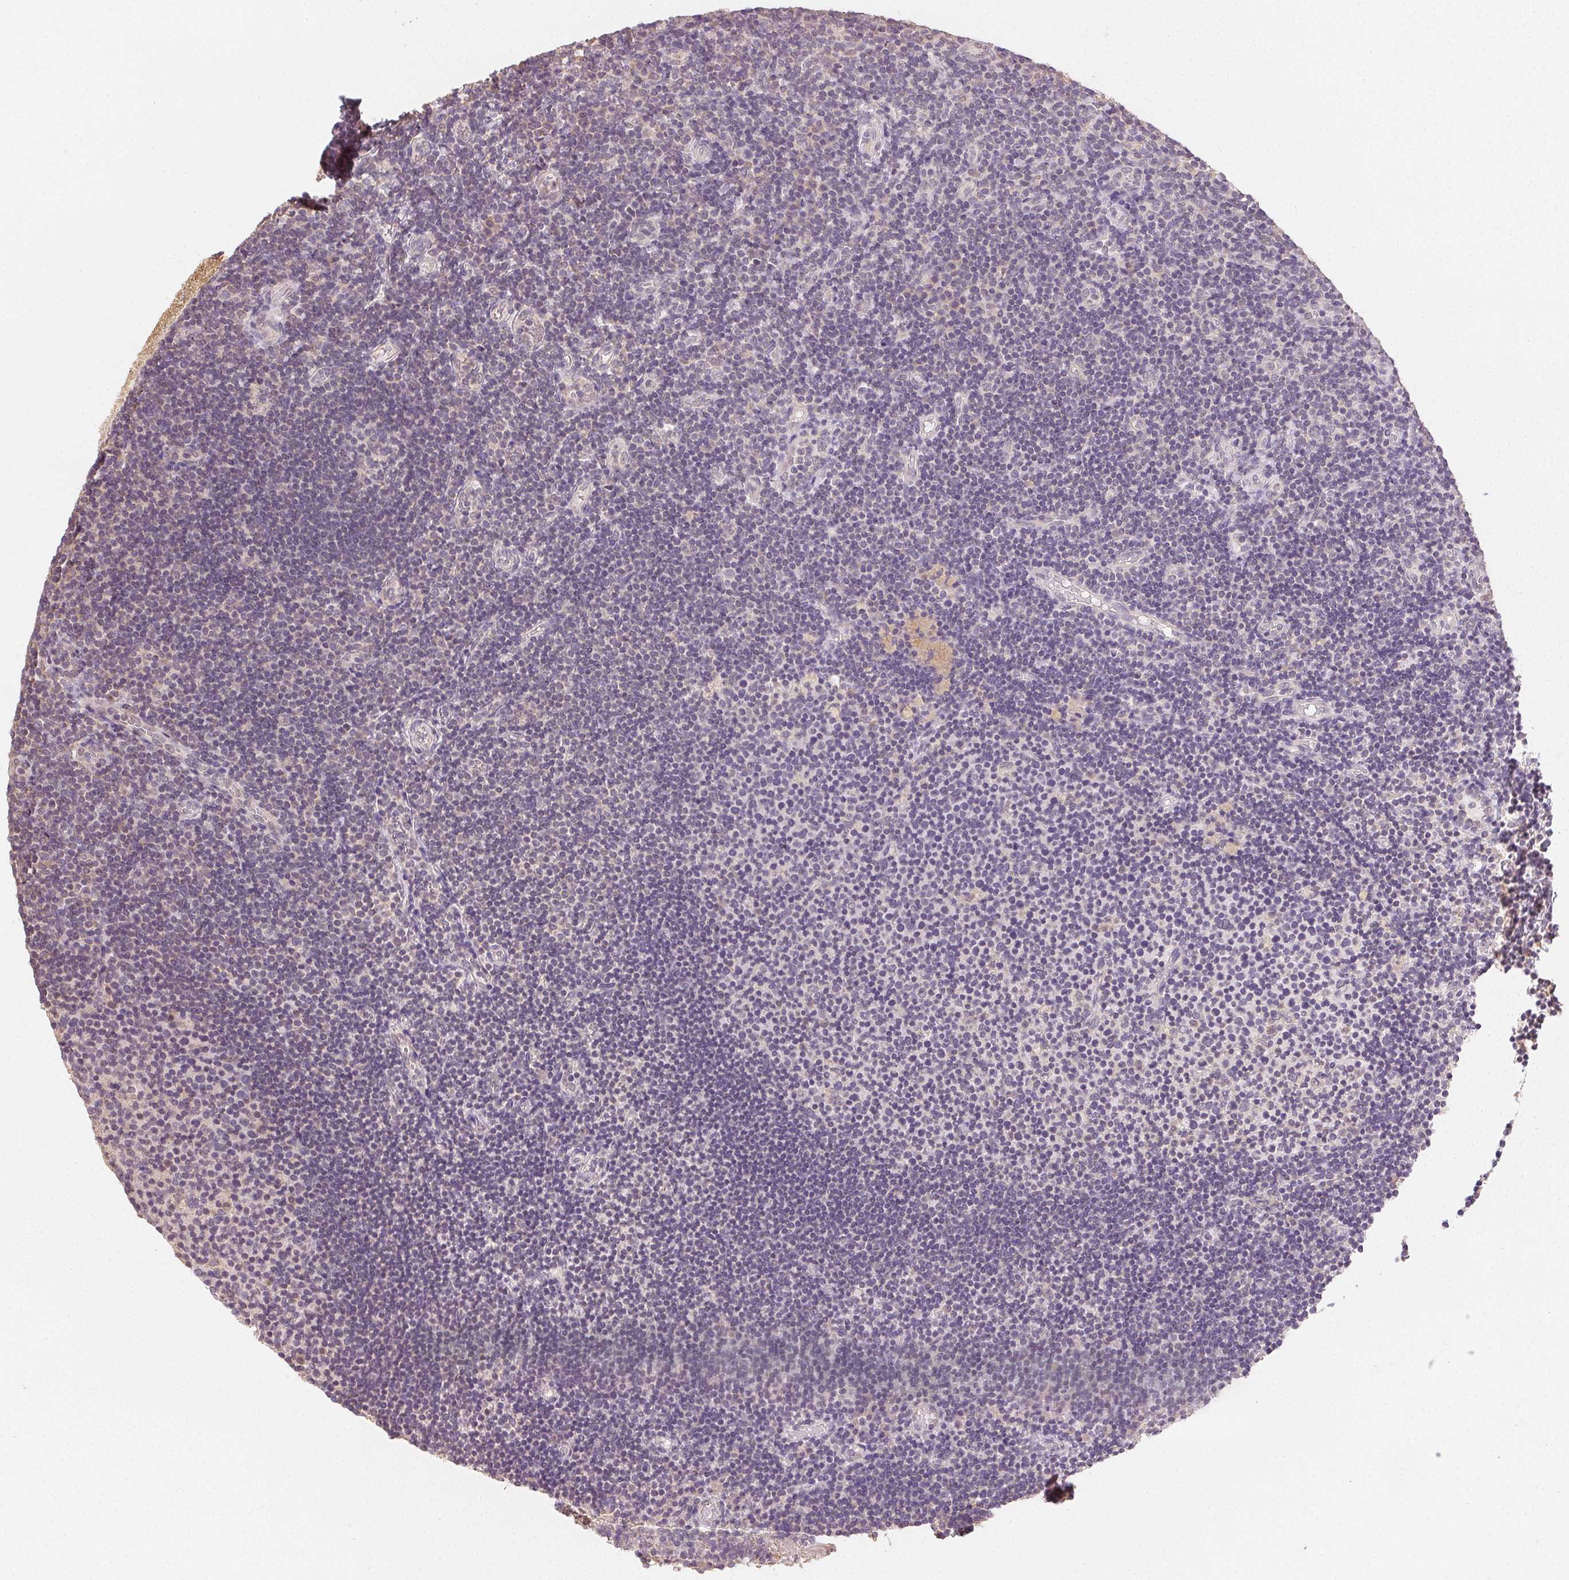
{"staining": {"intensity": "negative", "quantity": "none", "location": "none"}, "tissue": "tonsil", "cell_type": "Germinal center cells", "image_type": "normal", "snomed": [{"axis": "morphology", "description": "Normal tissue, NOS"}, {"axis": "topography", "description": "Tonsil"}], "caption": "The micrograph reveals no significant positivity in germinal center cells of tonsil. (DAB immunohistochemistry with hematoxylin counter stain).", "gene": "SEZ6L2", "patient": {"sex": "female", "age": 10}}